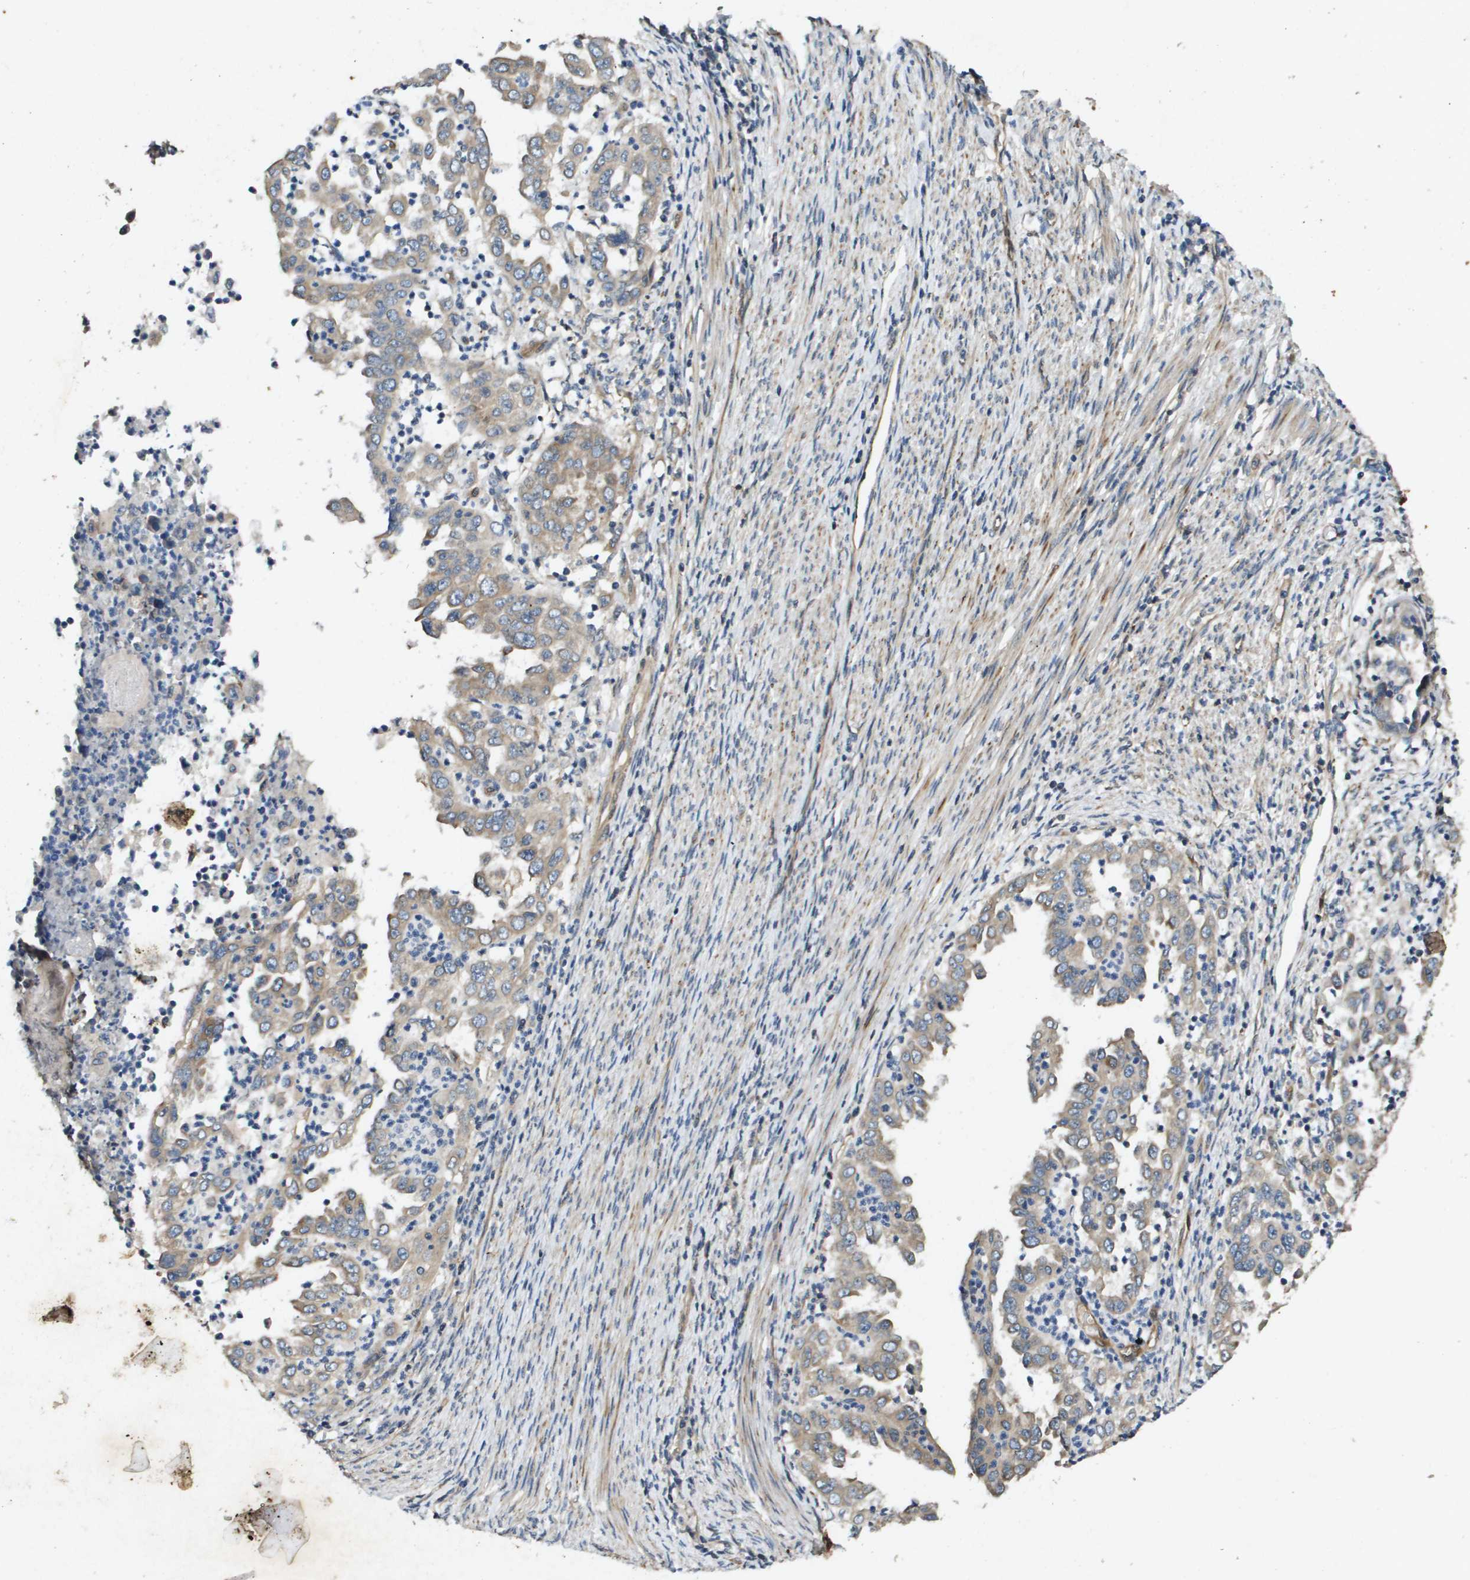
{"staining": {"intensity": "weak", "quantity": ">75%", "location": "cytoplasmic/membranous"}, "tissue": "endometrial cancer", "cell_type": "Tumor cells", "image_type": "cancer", "snomed": [{"axis": "morphology", "description": "Adenocarcinoma, NOS"}, {"axis": "topography", "description": "Endometrium"}], "caption": "About >75% of tumor cells in endometrial cancer exhibit weak cytoplasmic/membranous protein expression as visualized by brown immunohistochemical staining.", "gene": "PGAP3", "patient": {"sex": "female", "age": 85}}